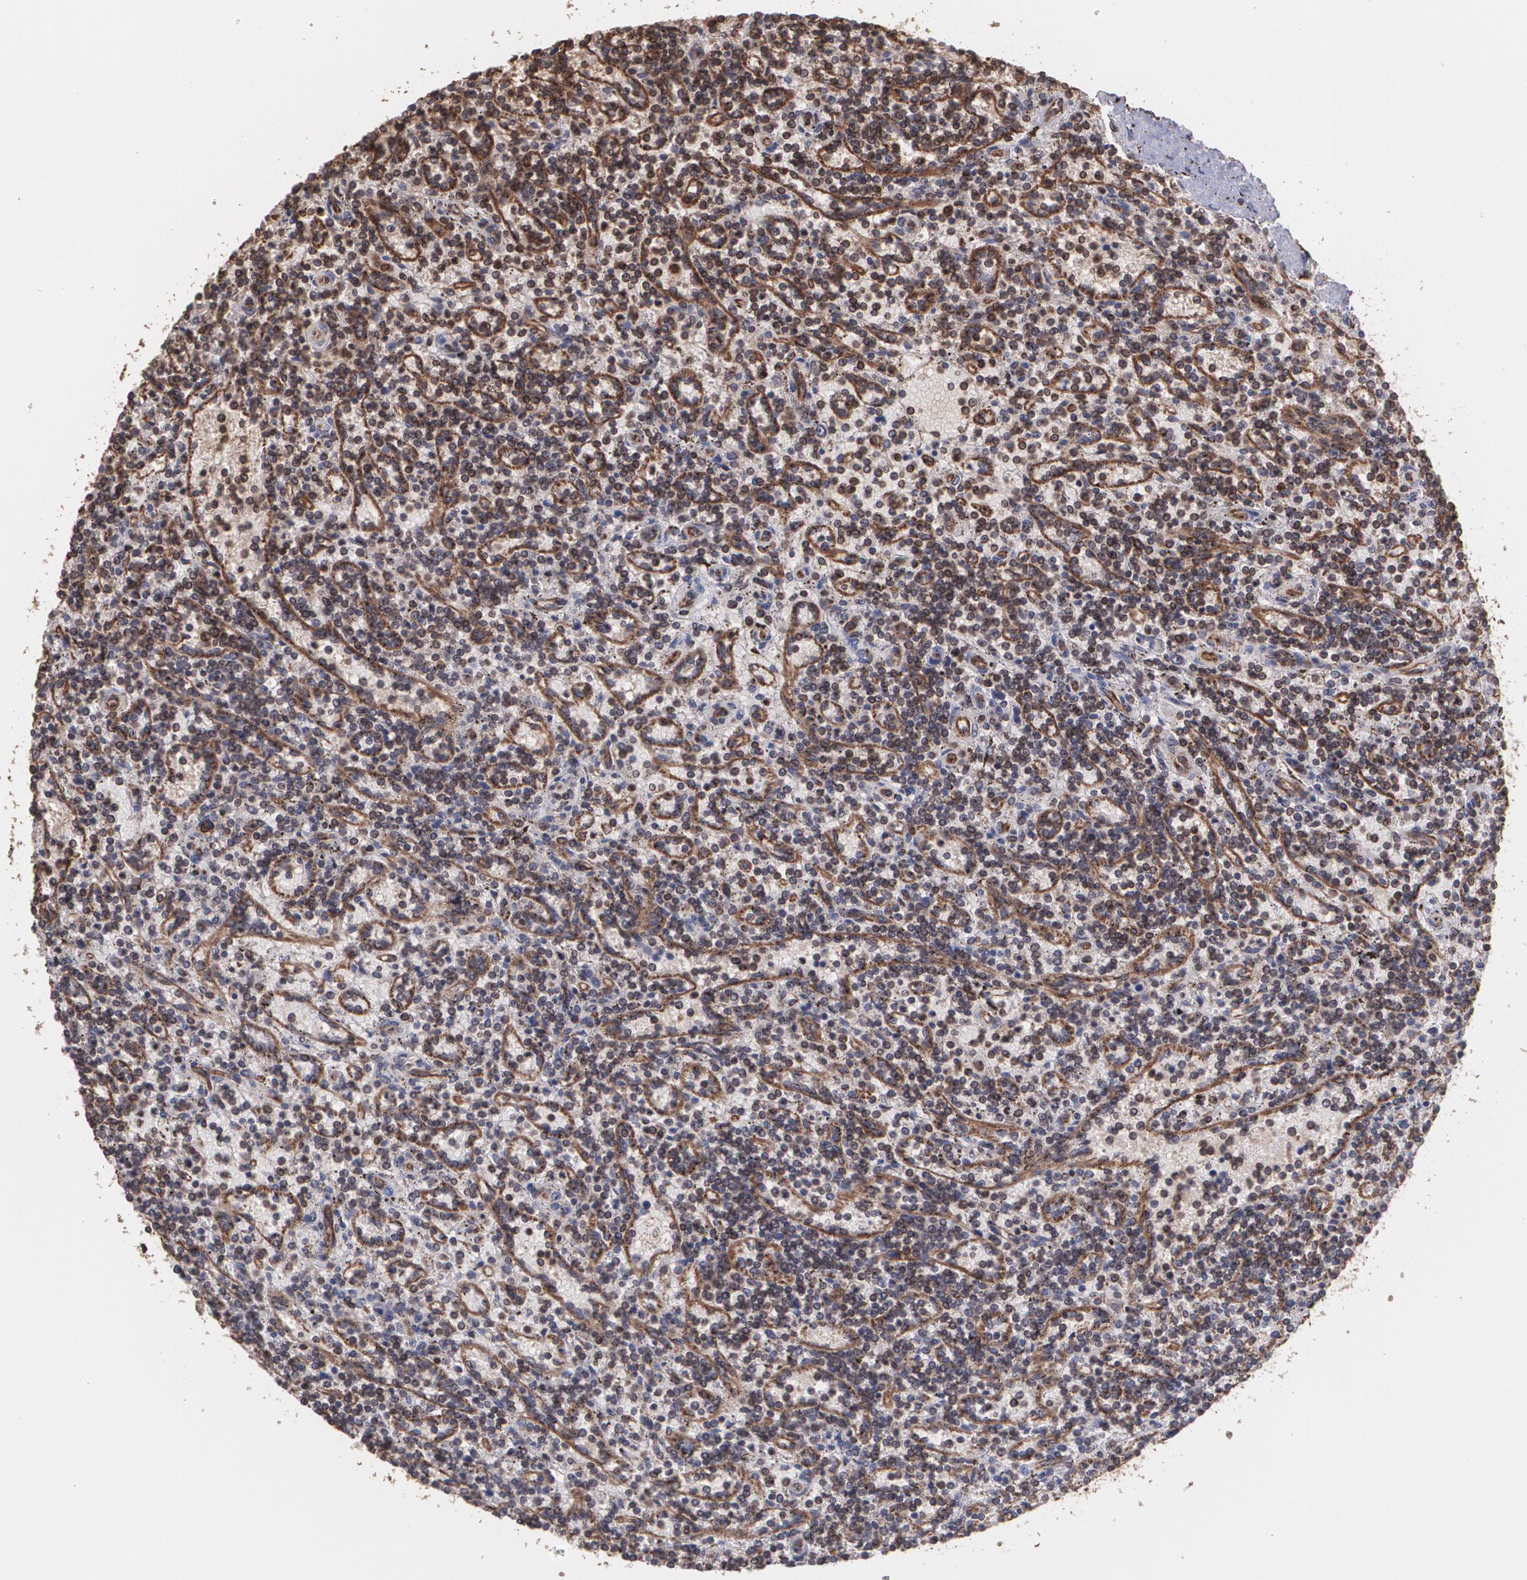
{"staining": {"intensity": "strong", "quantity": ">75%", "location": "cytoplasmic/membranous"}, "tissue": "lymphoma", "cell_type": "Tumor cells", "image_type": "cancer", "snomed": [{"axis": "morphology", "description": "Malignant lymphoma, non-Hodgkin's type, Low grade"}, {"axis": "topography", "description": "Spleen"}], "caption": "Strong cytoplasmic/membranous staining is seen in approximately >75% of tumor cells in lymphoma.", "gene": "TRIP11", "patient": {"sex": "male", "age": 73}}